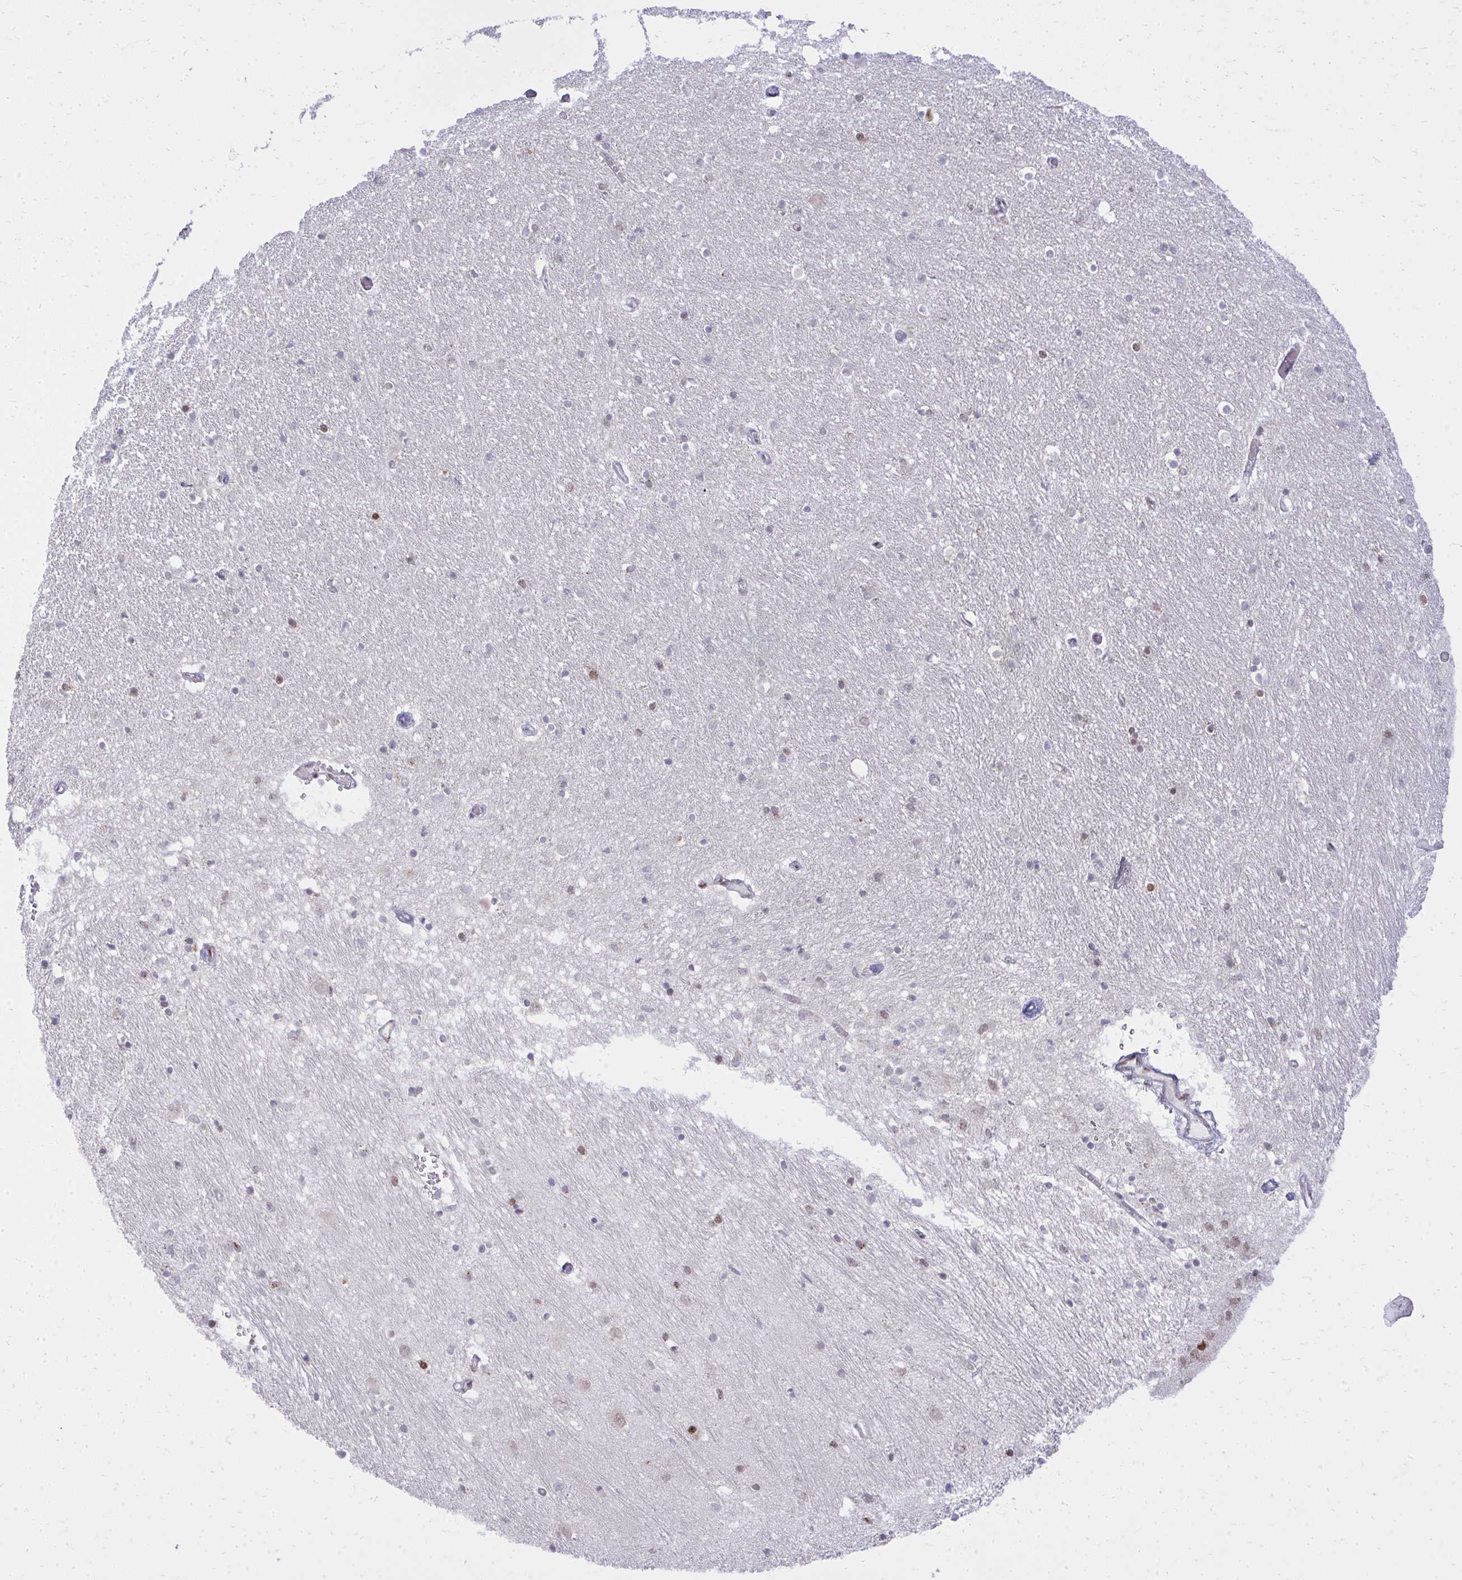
{"staining": {"intensity": "moderate", "quantity": "<25%", "location": "cytoplasmic/membranous,nuclear"}, "tissue": "caudate", "cell_type": "Glial cells", "image_type": "normal", "snomed": [{"axis": "morphology", "description": "Normal tissue, NOS"}, {"axis": "topography", "description": "Lateral ventricle wall"}, {"axis": "topography", "description": "Hippocampus"}], "caption": "Caudate stained with DAB (3,3'-diaminobenzidine) immunohistochemistry demonstrates low levels of moderate cytoplasmic/membranous,nuclear expression in approximately <25% of glial cells.", "gene": "PIGY", "patient": {"sex": "female", "age": 63}}